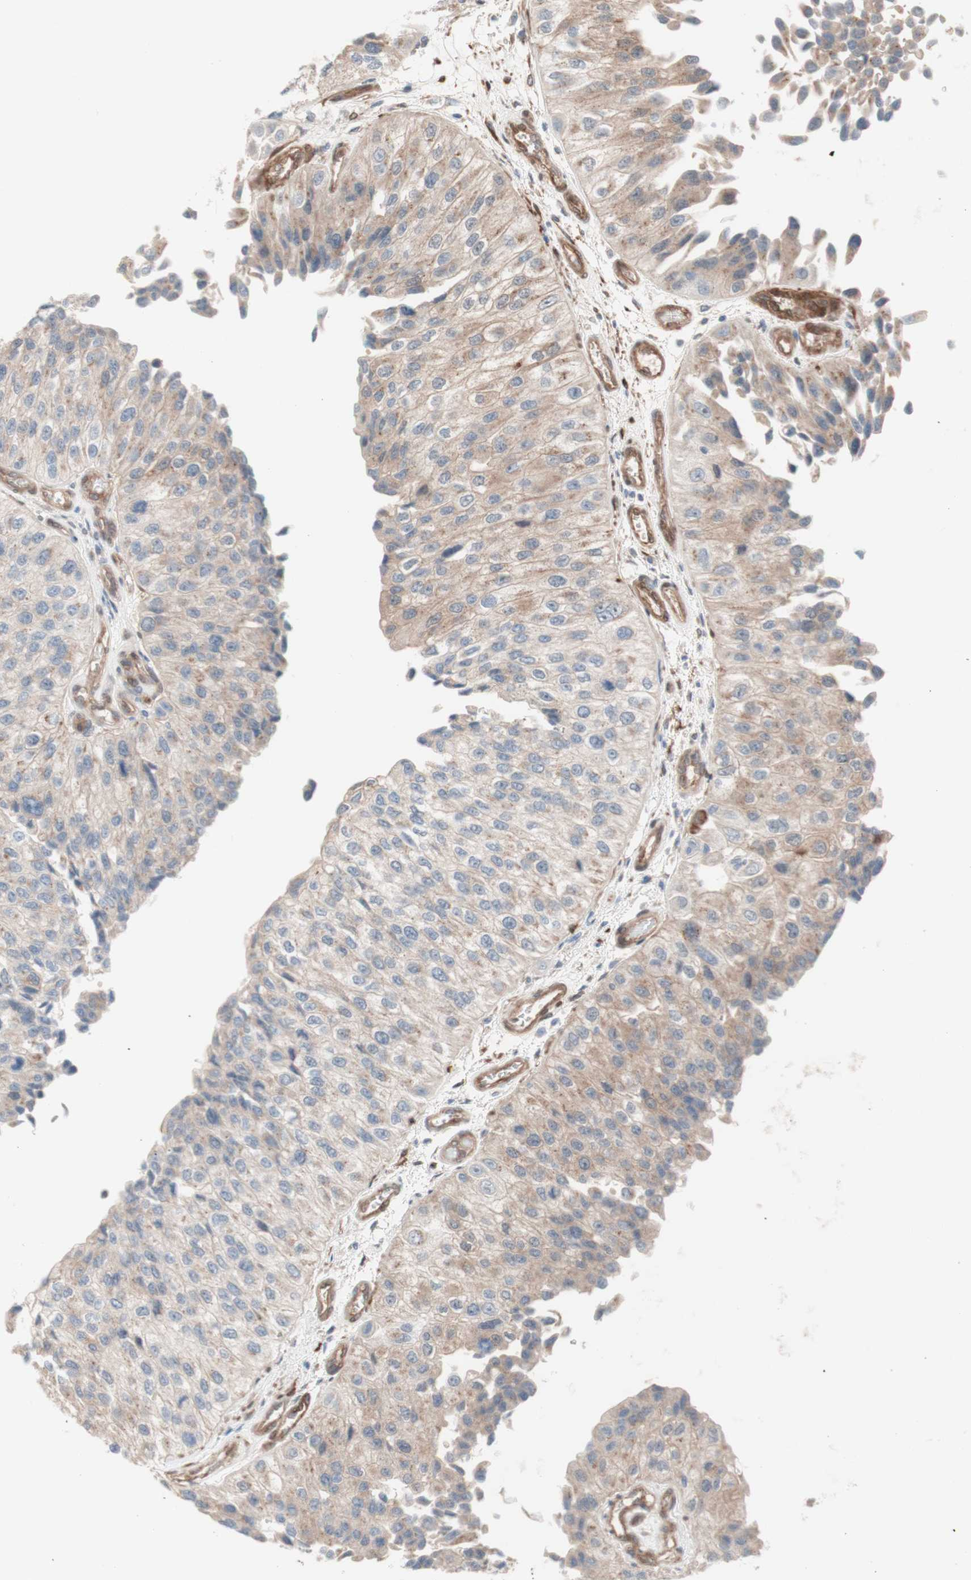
{"staining": {"intensity": "weak", "quantity": ">75%", "location": "cytoplasmic/membranous"}, "tissue": "urothelial cancer", "cell_type": "Tumor cells", "image_type": "cancer", "snomed": [{"axis": "morphology", "description": "Urothelial carcinoma, High grade"}, {"axis": "topography", "description": "Kidney"}, {"axis": "topography", "description": "Urinary bladder"}], "caption": "This micrograph demonstrates immunohistochemistry staining of human urothelial cancer, with low weak cytoplasmic/membranous positivity in about >75% of tumor cells.", "gene": "CNN3", "patient": {"sex": "male", "age": 77}}